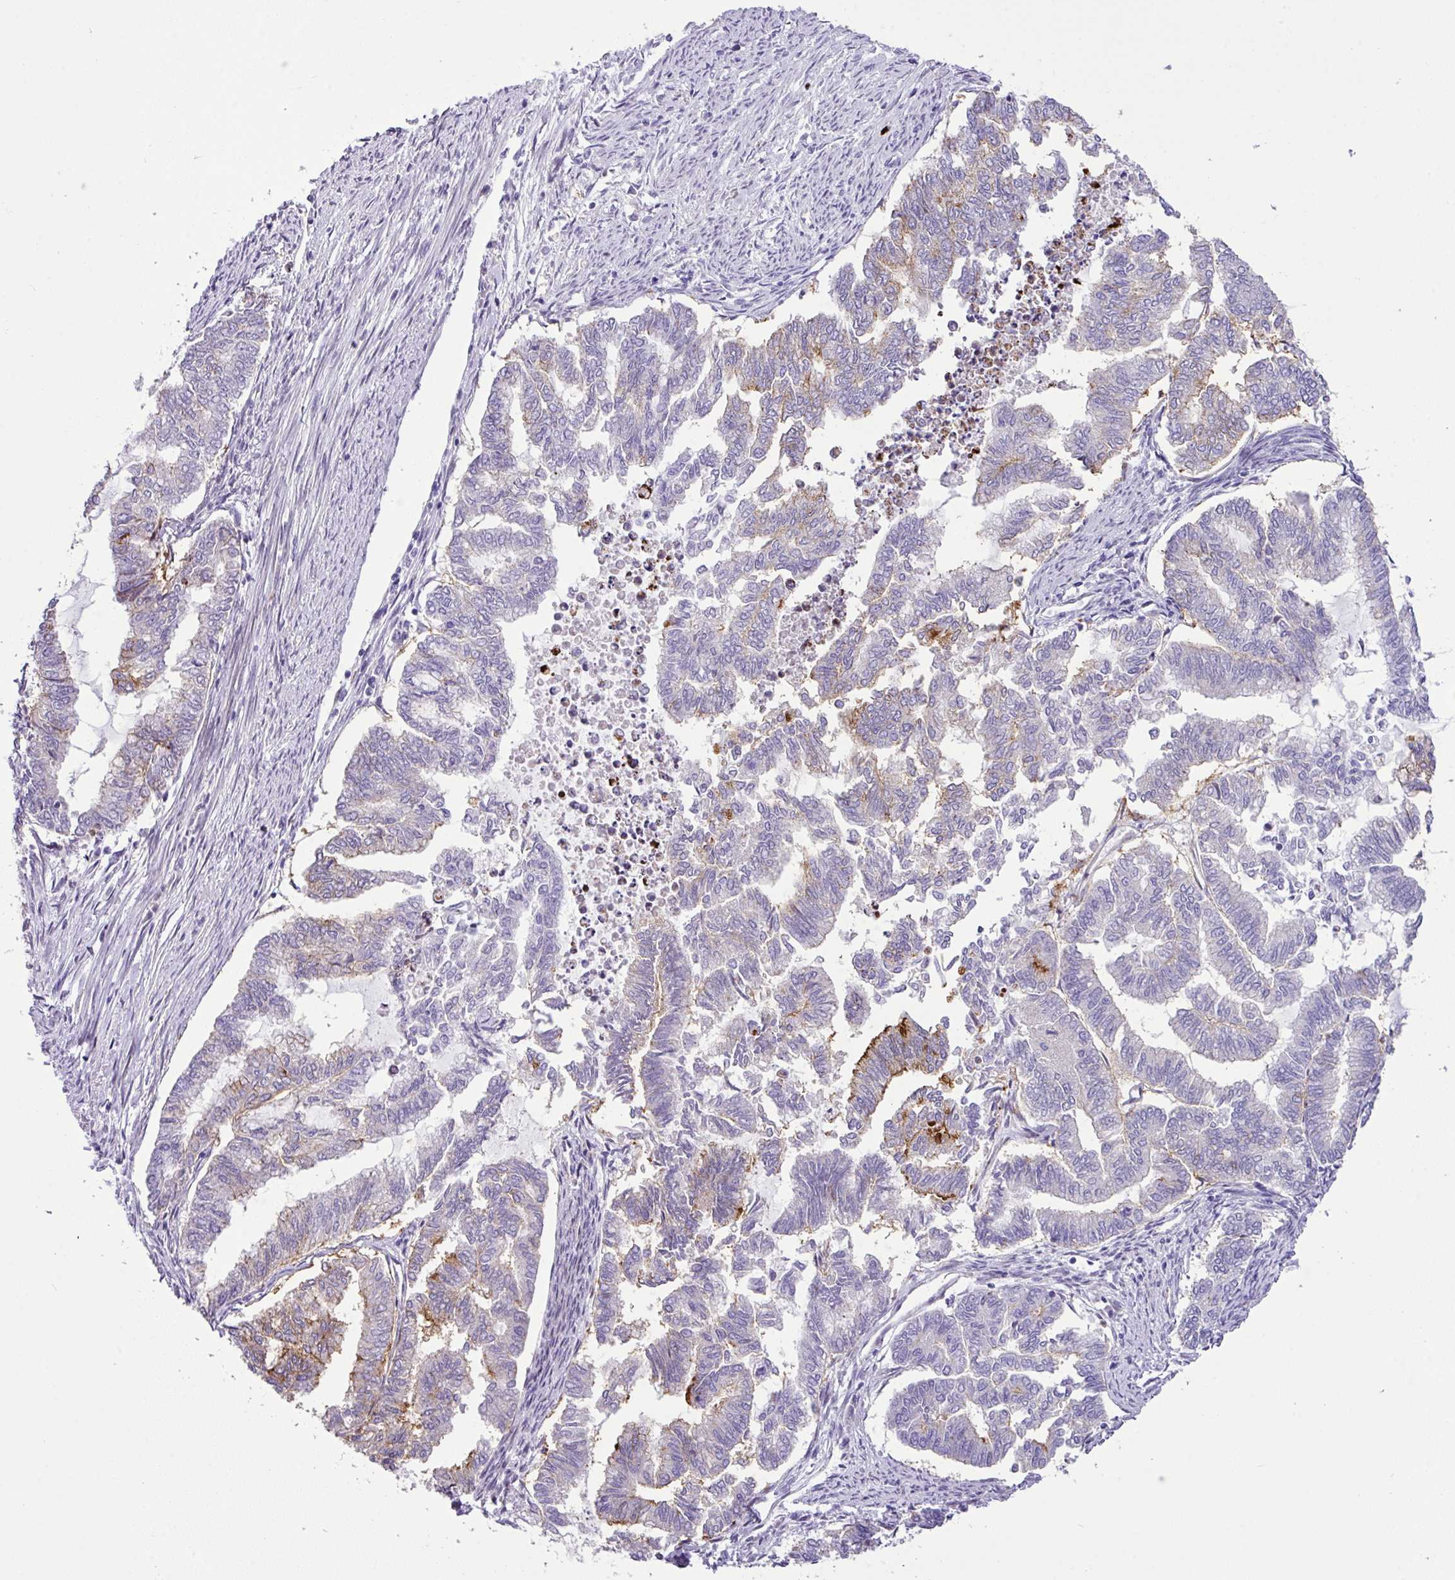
{"staining": {"intensity": "moderate", "quantity": "<25%", "location": "cytoplasmic/membranous"}, "tissue": "endometrial cancer", "cell_type": "Tumor cells", "image_type": "cancer", "snomed": [{"axis": "morphology", "description": "Adenocarcinoma, NOS"}, {"axis": "topography", "description": "Endometrium"}], "caption": "The immunohistochemical stain shows moderate cytoplasmic/membranous positivity in tumor cells of endometrial adenocarcinoma tissue.", "gene": "RCAN2", "patient": {"sex": "female", "age": 79}}